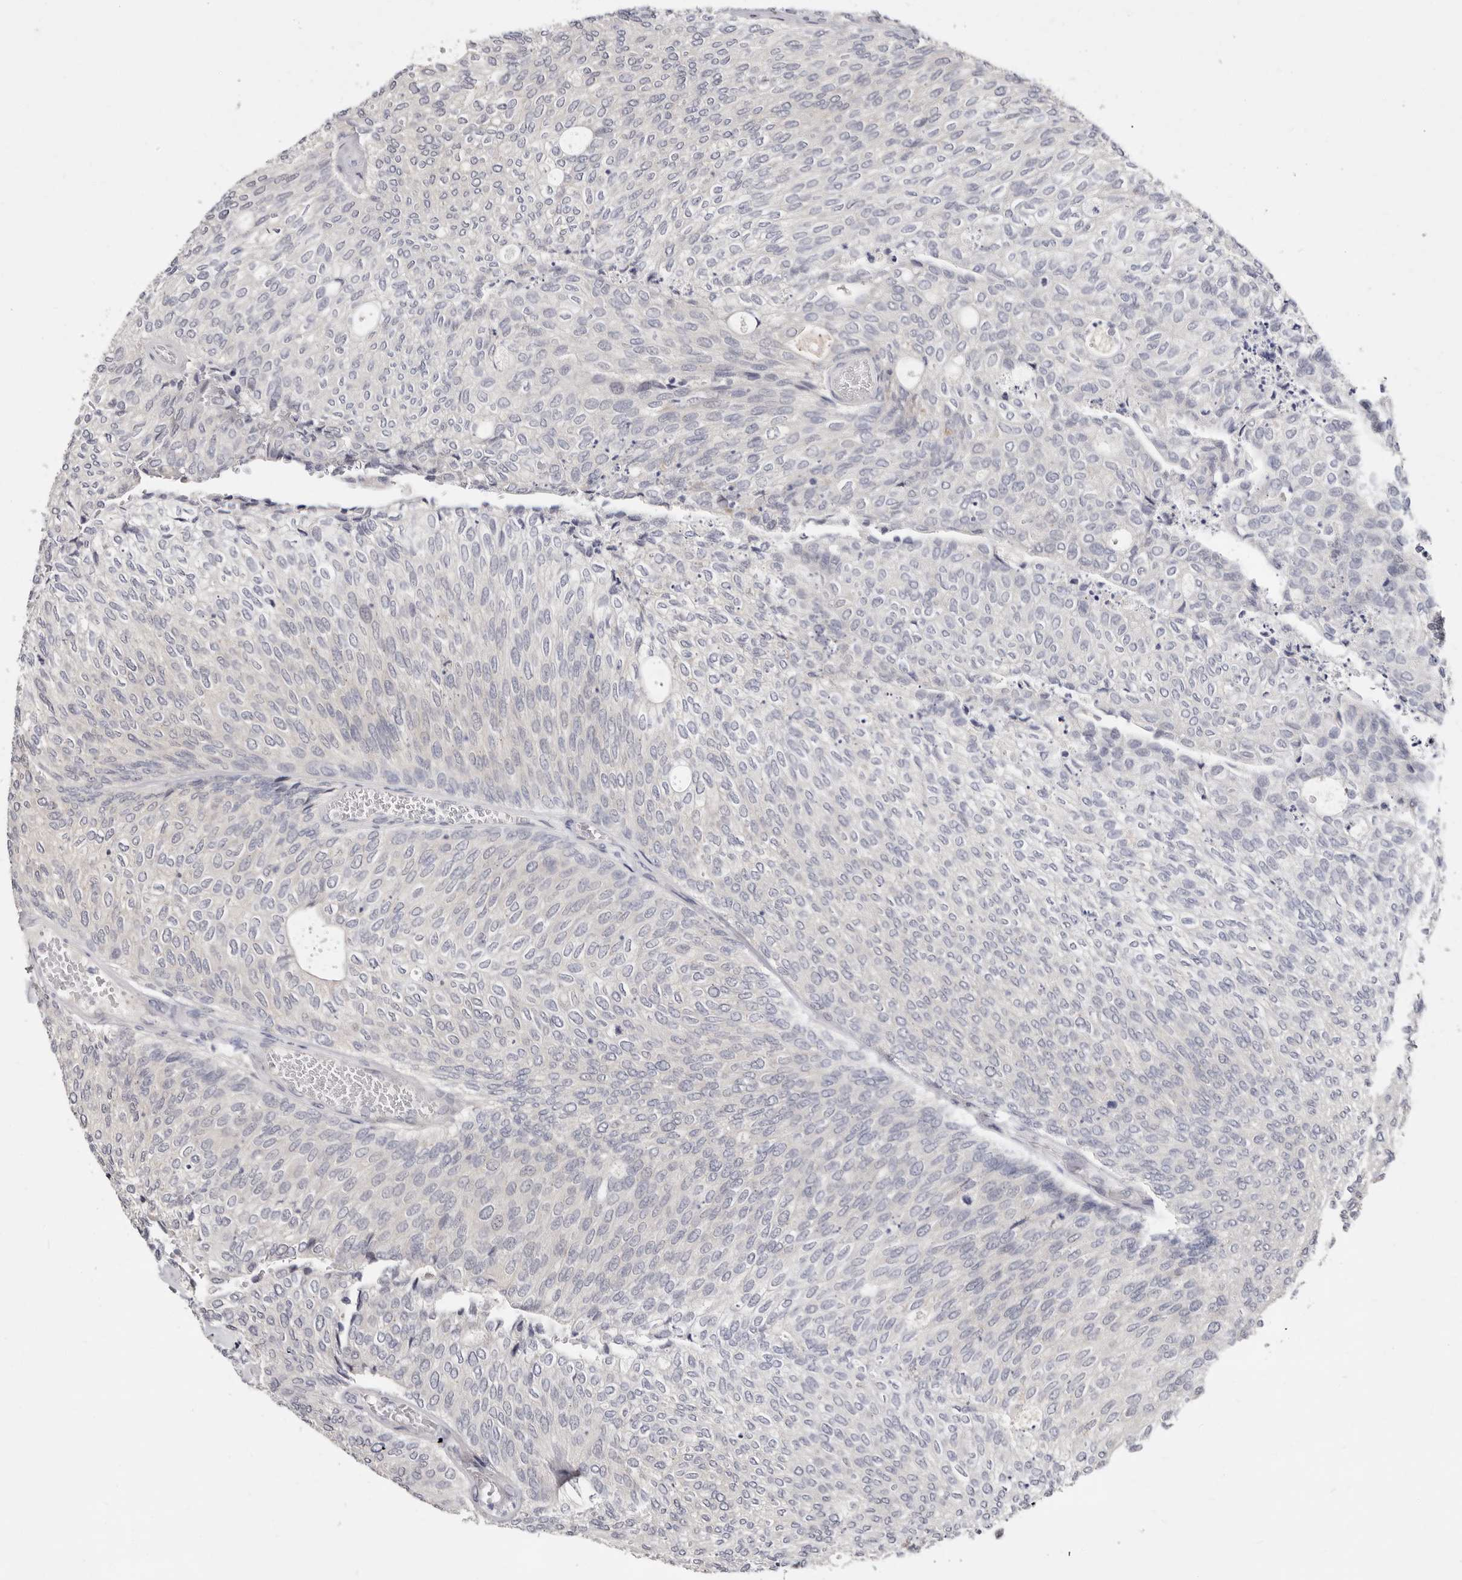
{"staining": {"intensity": "negative", "quantity": "none", "location": "none"}, "tissue": "urothelial cancer", "cell_type": "Tumor cells", "image_type": "cancer", "snomed": [{"axis": "morphology", "description": "Urothelial carcinoma, Low grade"}, {"axis": "topography", "description": "Urinary bladder"}], "caption": "This is an immunohistochemistry image of urothelial carcinoma (low-grade). There is no expression in tumor cells.", "gene": "KLHL4", "patient": {"sex": "female", "age": 79}}